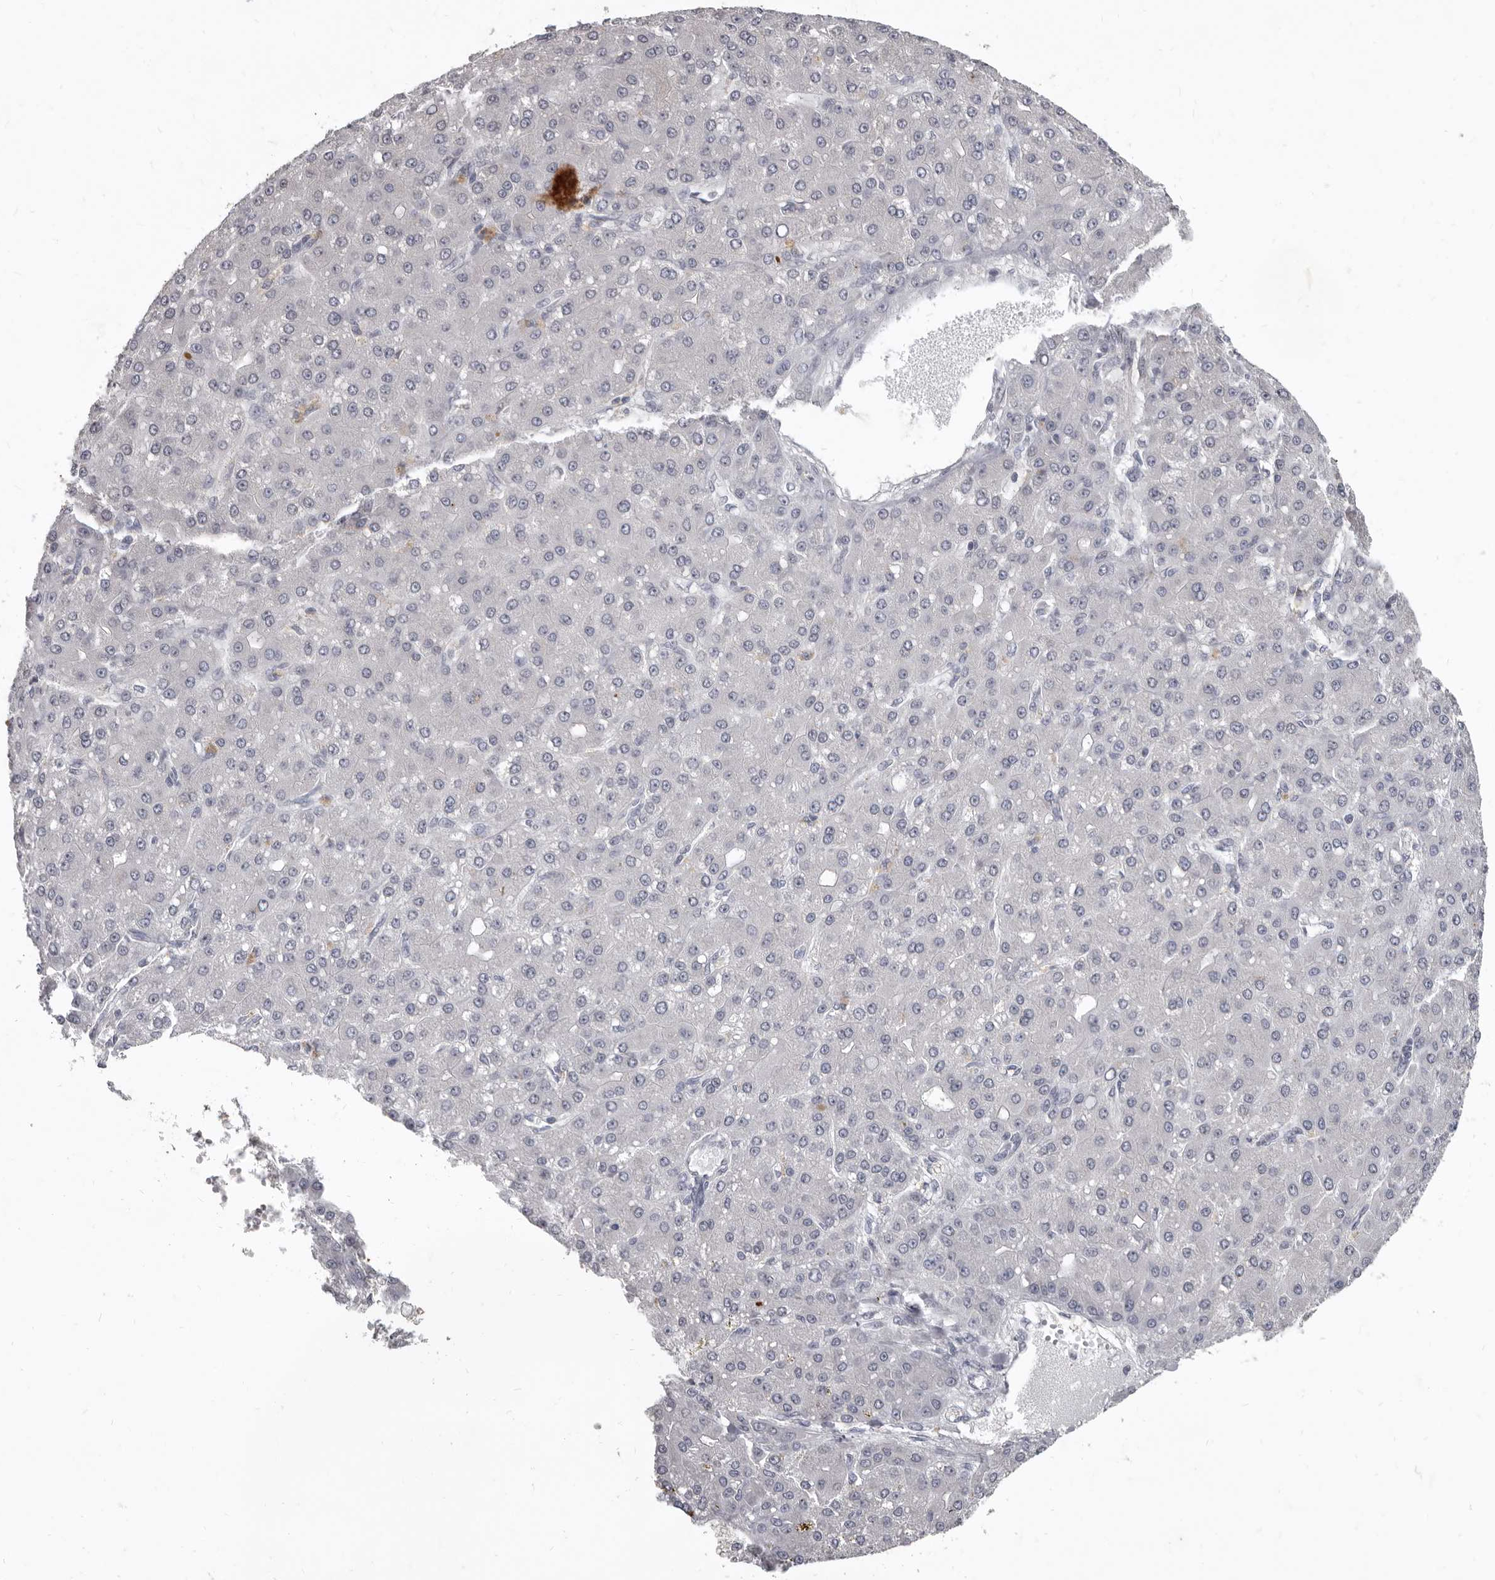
{"staining": {"intensity": "negative", "quantity": "none", "location": "none"}, "tissue": "liver cancer", "cell_type": "Tumor cells", "image_type": "cancer", "snomed": [{"axis": "morphology", "description": "Carcinoma, Hepatocellular, NOS"}, {"axis": "topography", "description": "Liver"}], "caption": "Hepatocellular carcinoma (liver) was stained to show a protein in brown. There is no significant positivity in tumor cells.", "gene": "SULT1E1", "patient": {"sex": "male", "age": 67}}